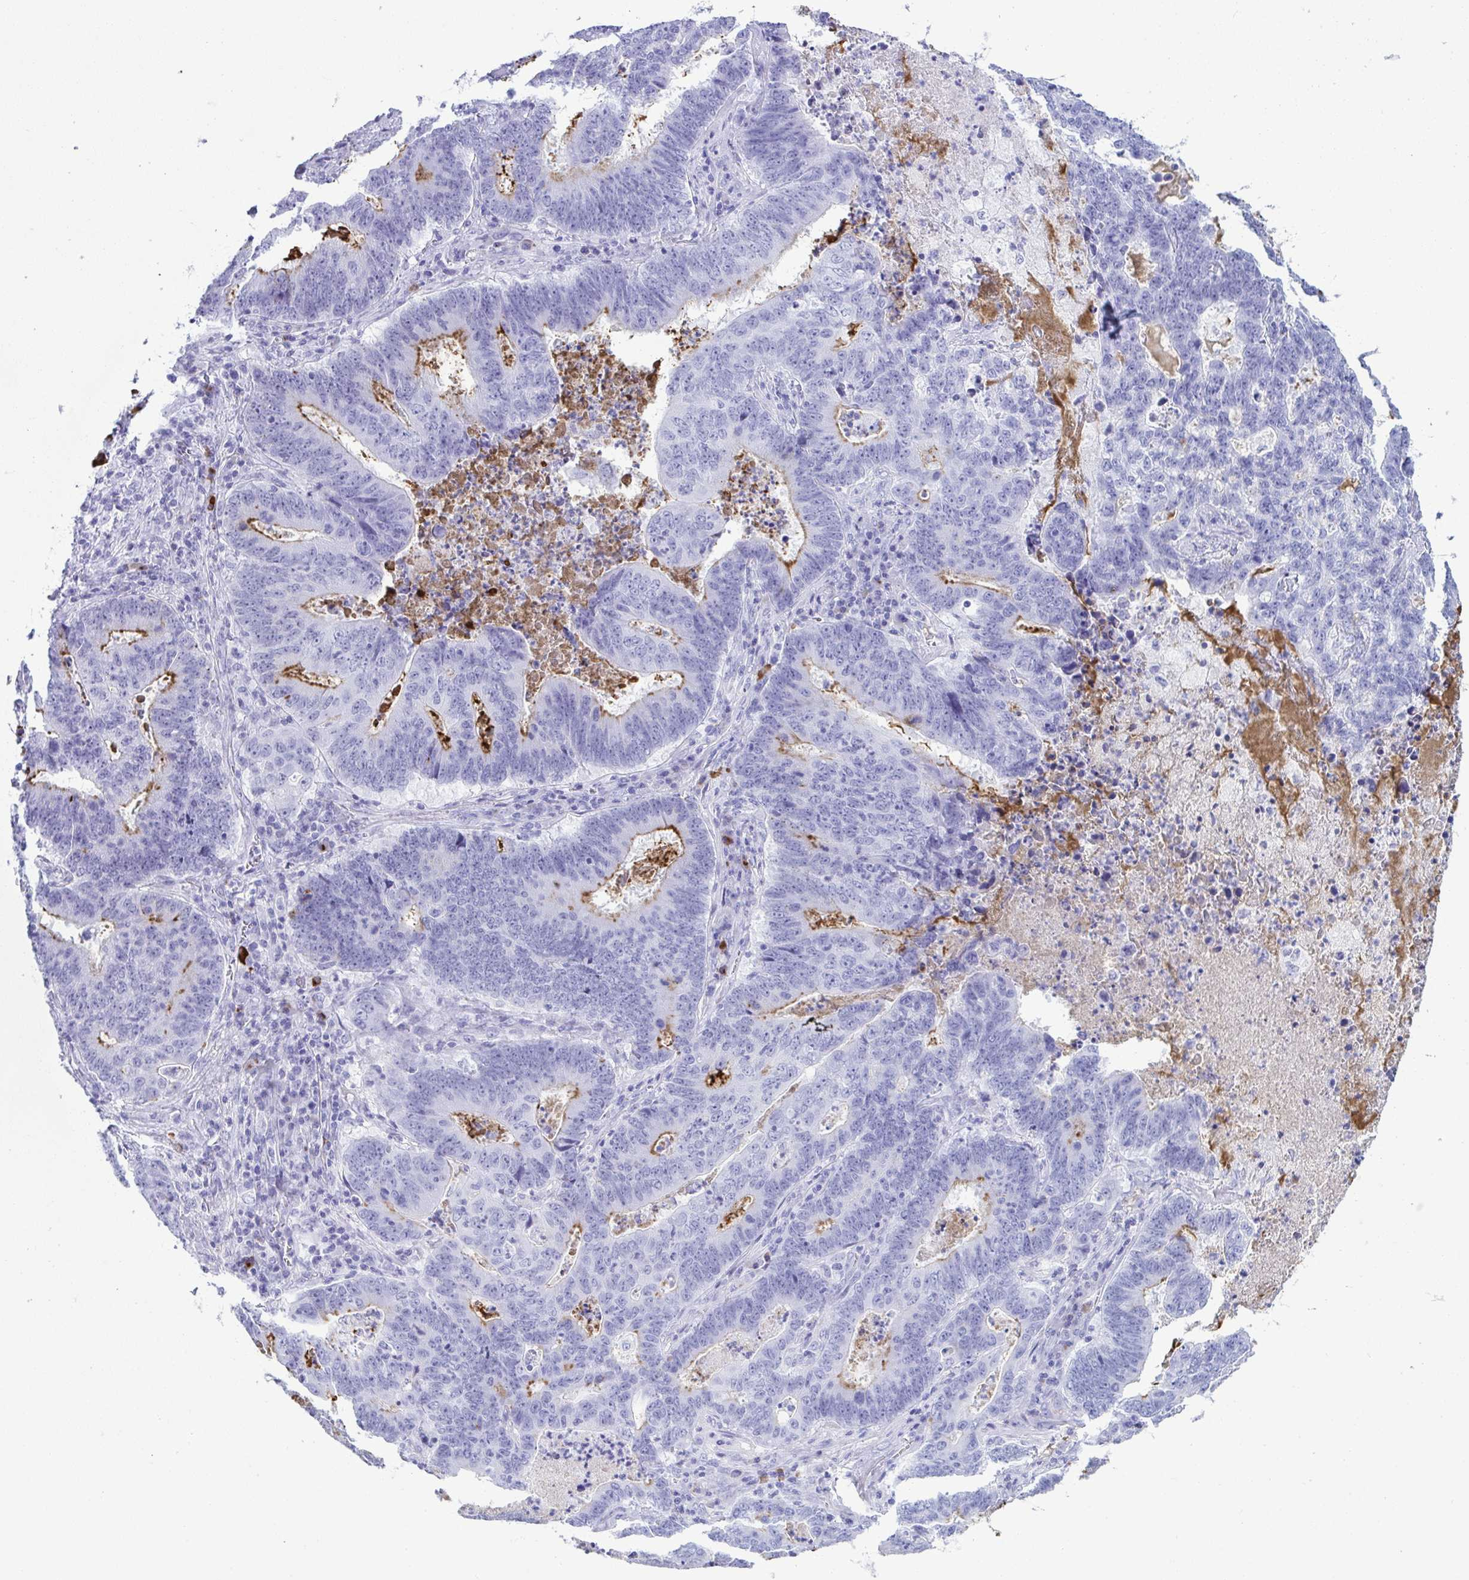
{"staining": {"intensity": "negative", "quantity": "none", "location": "none"}, "tissue": "lung cancer", "cell_type": "Tumor cells", "image_type": "cancer", "snomed": [{"axis": "morphology", "description": "Aneuploidy"}, {"axis": "morphology", "description": "Adenocarcinoma, NOS"}, {"axis": "morphology", "description": "Adenocarcinoma primary or metastatic"}, {"axis": "topography", "description": "Lung"}], "caption": "IHC photomicrograph of neoplastic tissue: lung adenocarcinoma primary or metastatic stained with DAB demonstrates no significant protein positivity in tumor cells.", "gene": "JCHAIN", "patient": {"sex": "female", "age": 75}}